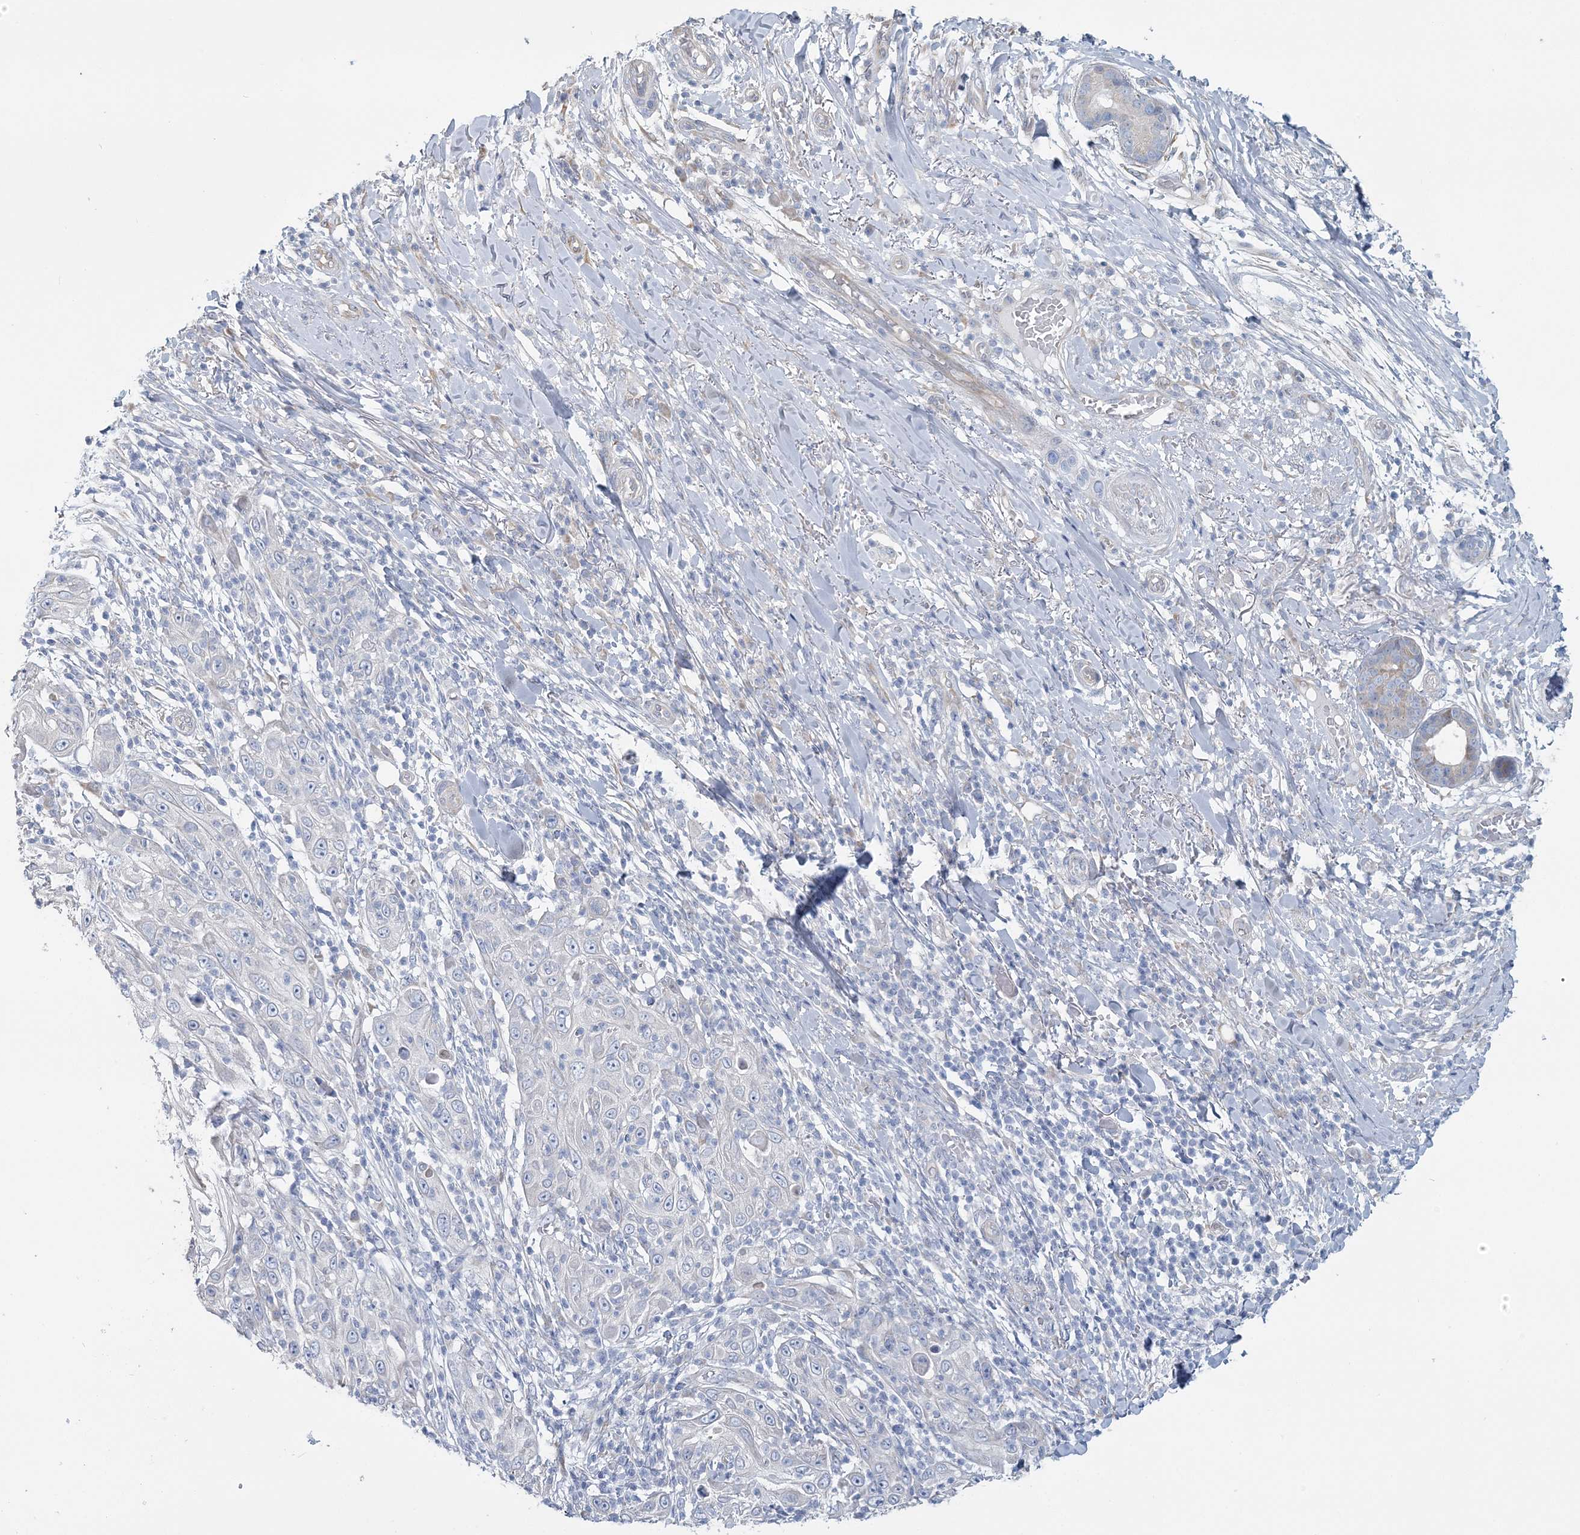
{"staining": {"intensity": "negative", "quantity": "none", "location": "none"}, "tissue": "skin cancer", "cell_type": "Tumor cells", "image_type": "cancer", "snomed": [{"axis": "morphology", "description": "Squamous cell carcinoma, NOS"}, {"axis": "topography", "description": "Skin"}], "caption": "Protein analysis of skin cancer demonstrates no significant expression in tumor cells. The staining is performed using DAB brown chromogen with nuclei counter-stained in using hematoxylin.", "gene": "CMBL", "patient": {"sex": "female", "age": 88}}